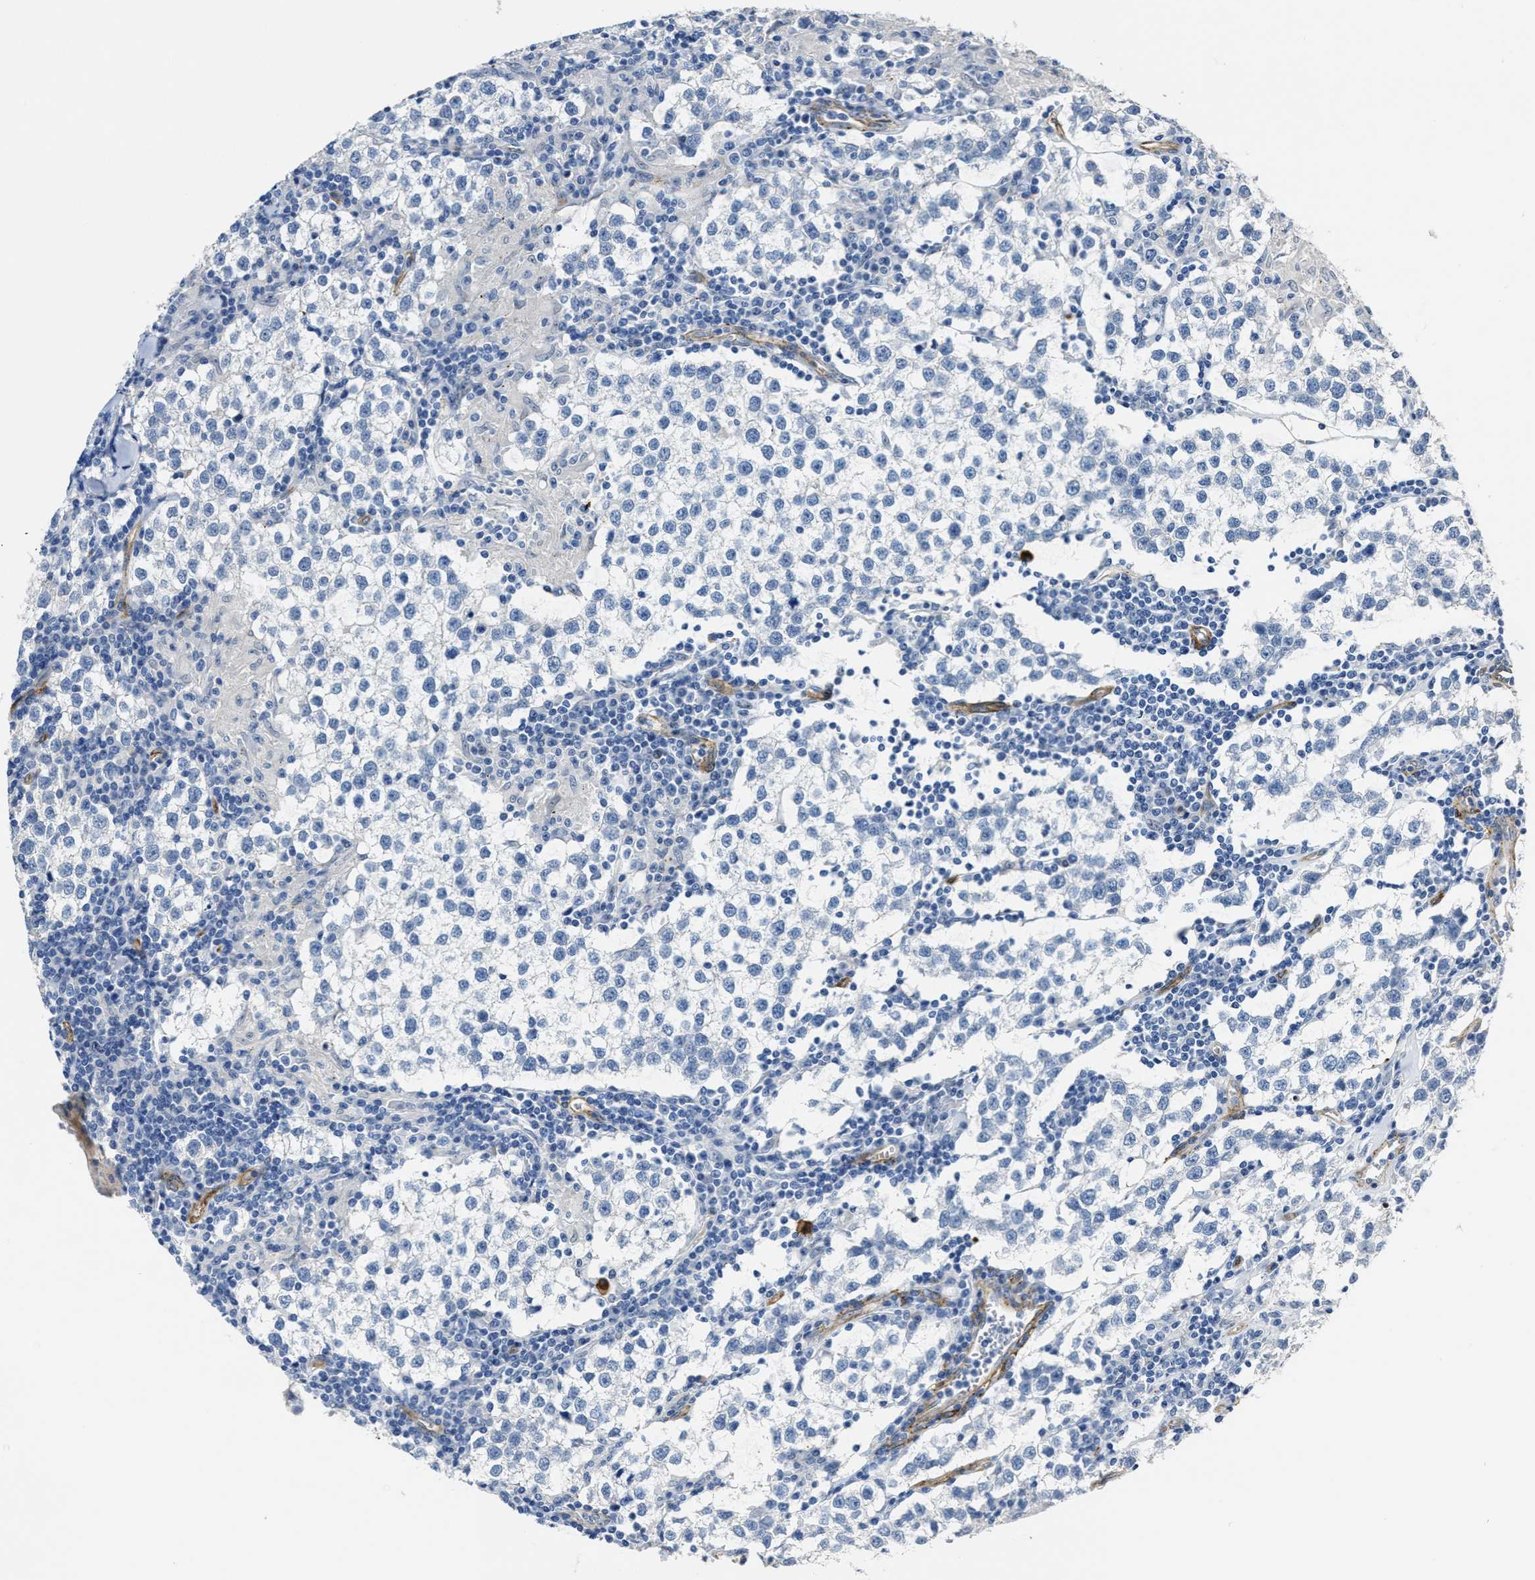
{"staining": {"intensity": "negative", "quantity": "none", "location": "none"}, "tissue": "testis cancer", "cell_type": "Tumor cells", "image_type": "cancer", "snomed": [{"axis": "morphology", "description": "Seminoma, NOS"}, {"axis": "morphology", "description": "Carcinoma, Embryonal, NOS"}, {"axis": "topography", "description": "Testis"}], "caption": "Immunohistochemistry (IHC) photomicrograph of neoplastic tissue: human testis embryonal carcinoma stained with DAB (3,3'-diaminobenzidine) displays no significant protein expression in tumor cells.", "gene": "NAB1", "patient": {"sex": "male", "age": 36}}